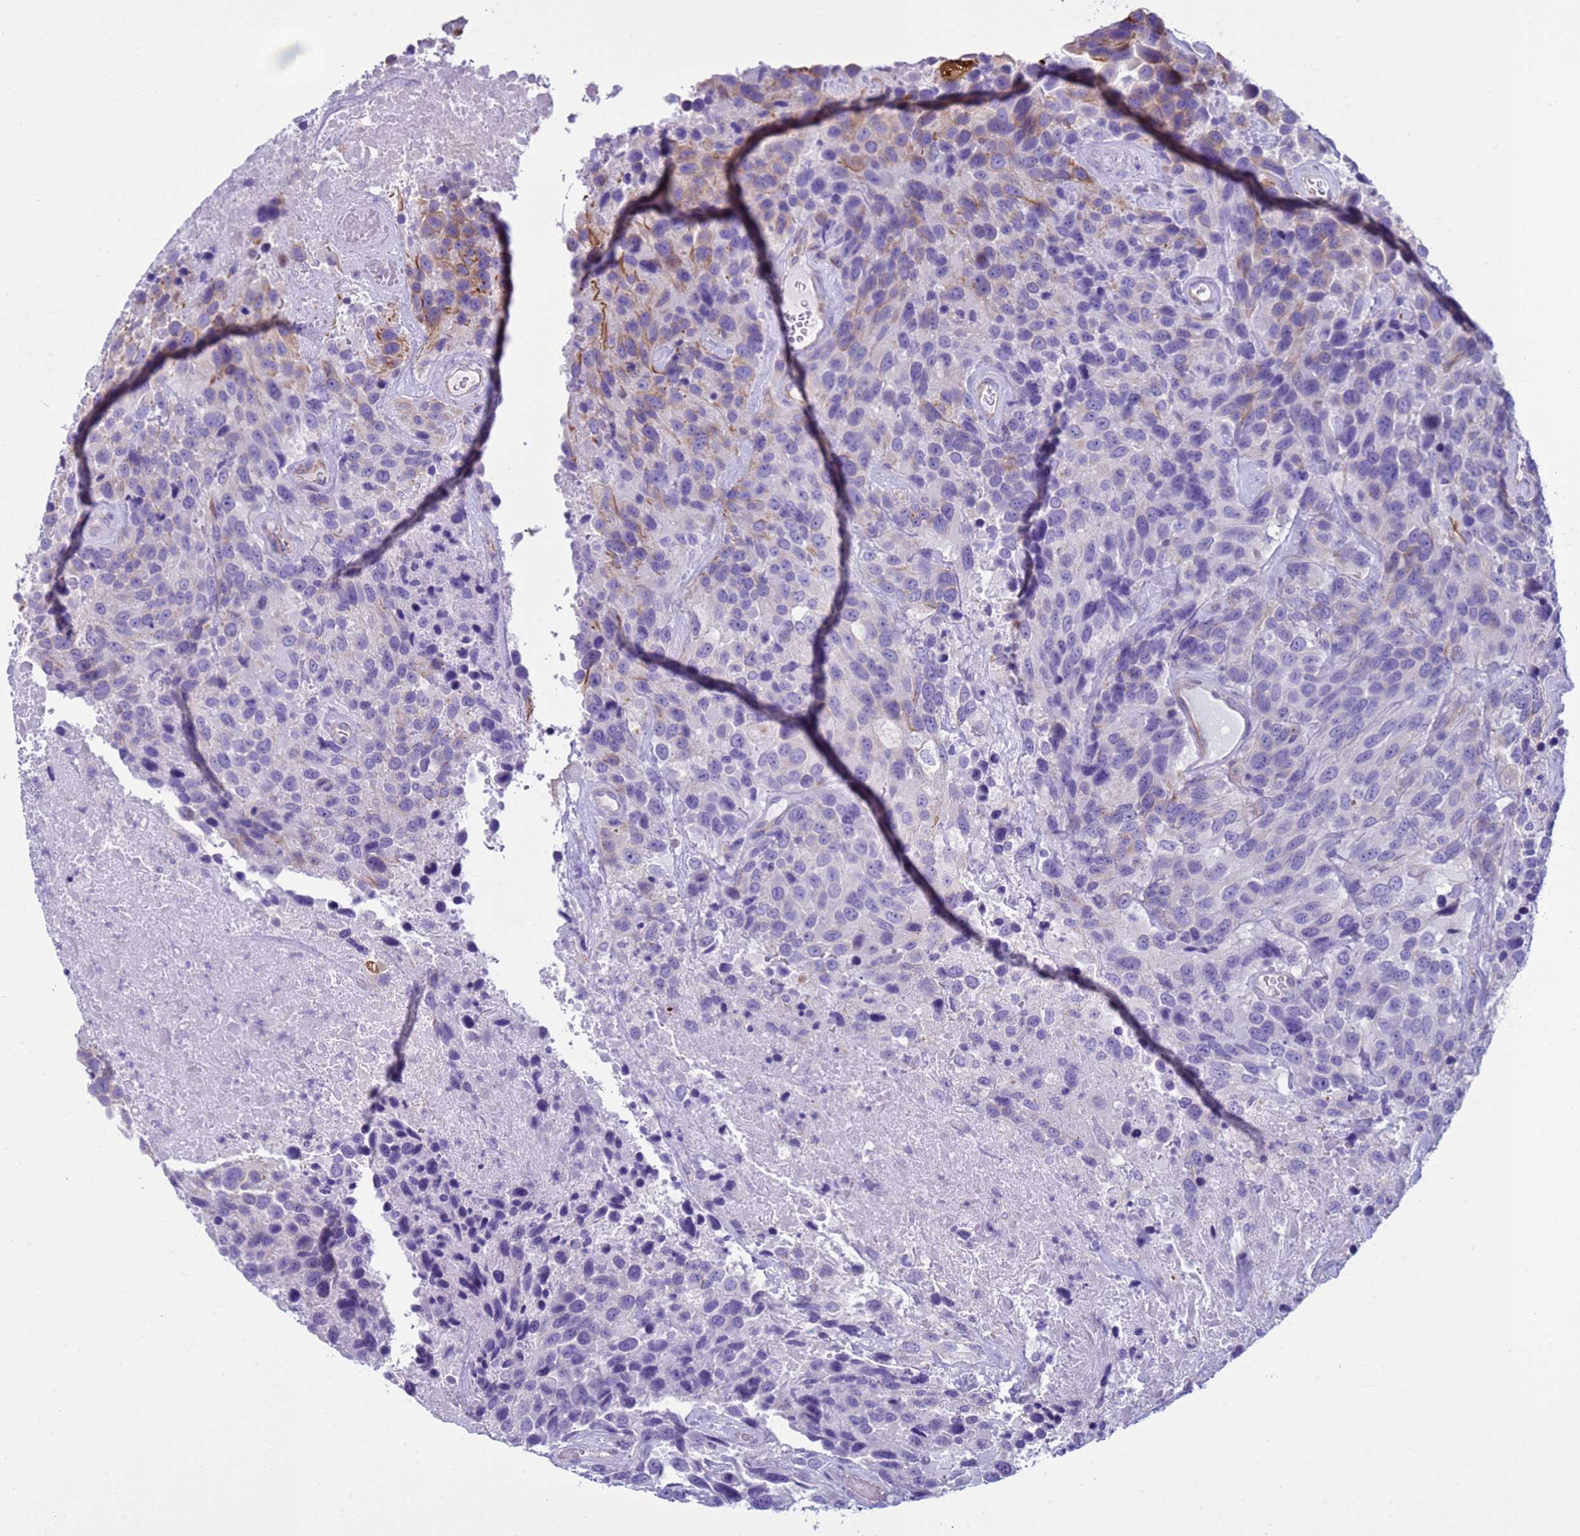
{"staining": {"intensity": "negative", "quantity": "none", "location": "none"}, "tissue": "urothelial cancer", "cell_type": "Tumor cells", "image_type": "cancer", "snomed": [{"axis": "morphology", "description": "Urothelial carcinoma, High grade"}, {"axis": "topography", "description": "Urinary bladder"}], "caption": "Tumor cells show no significant expression in urothelial cancer. The staining is performed using DAB (3,3'-diaminobenzidine) brown chromogen with nuclei counter-stained in using hematoxylin.", "gene": "CST4", "patient": {"sex": "female", "age": 70}}